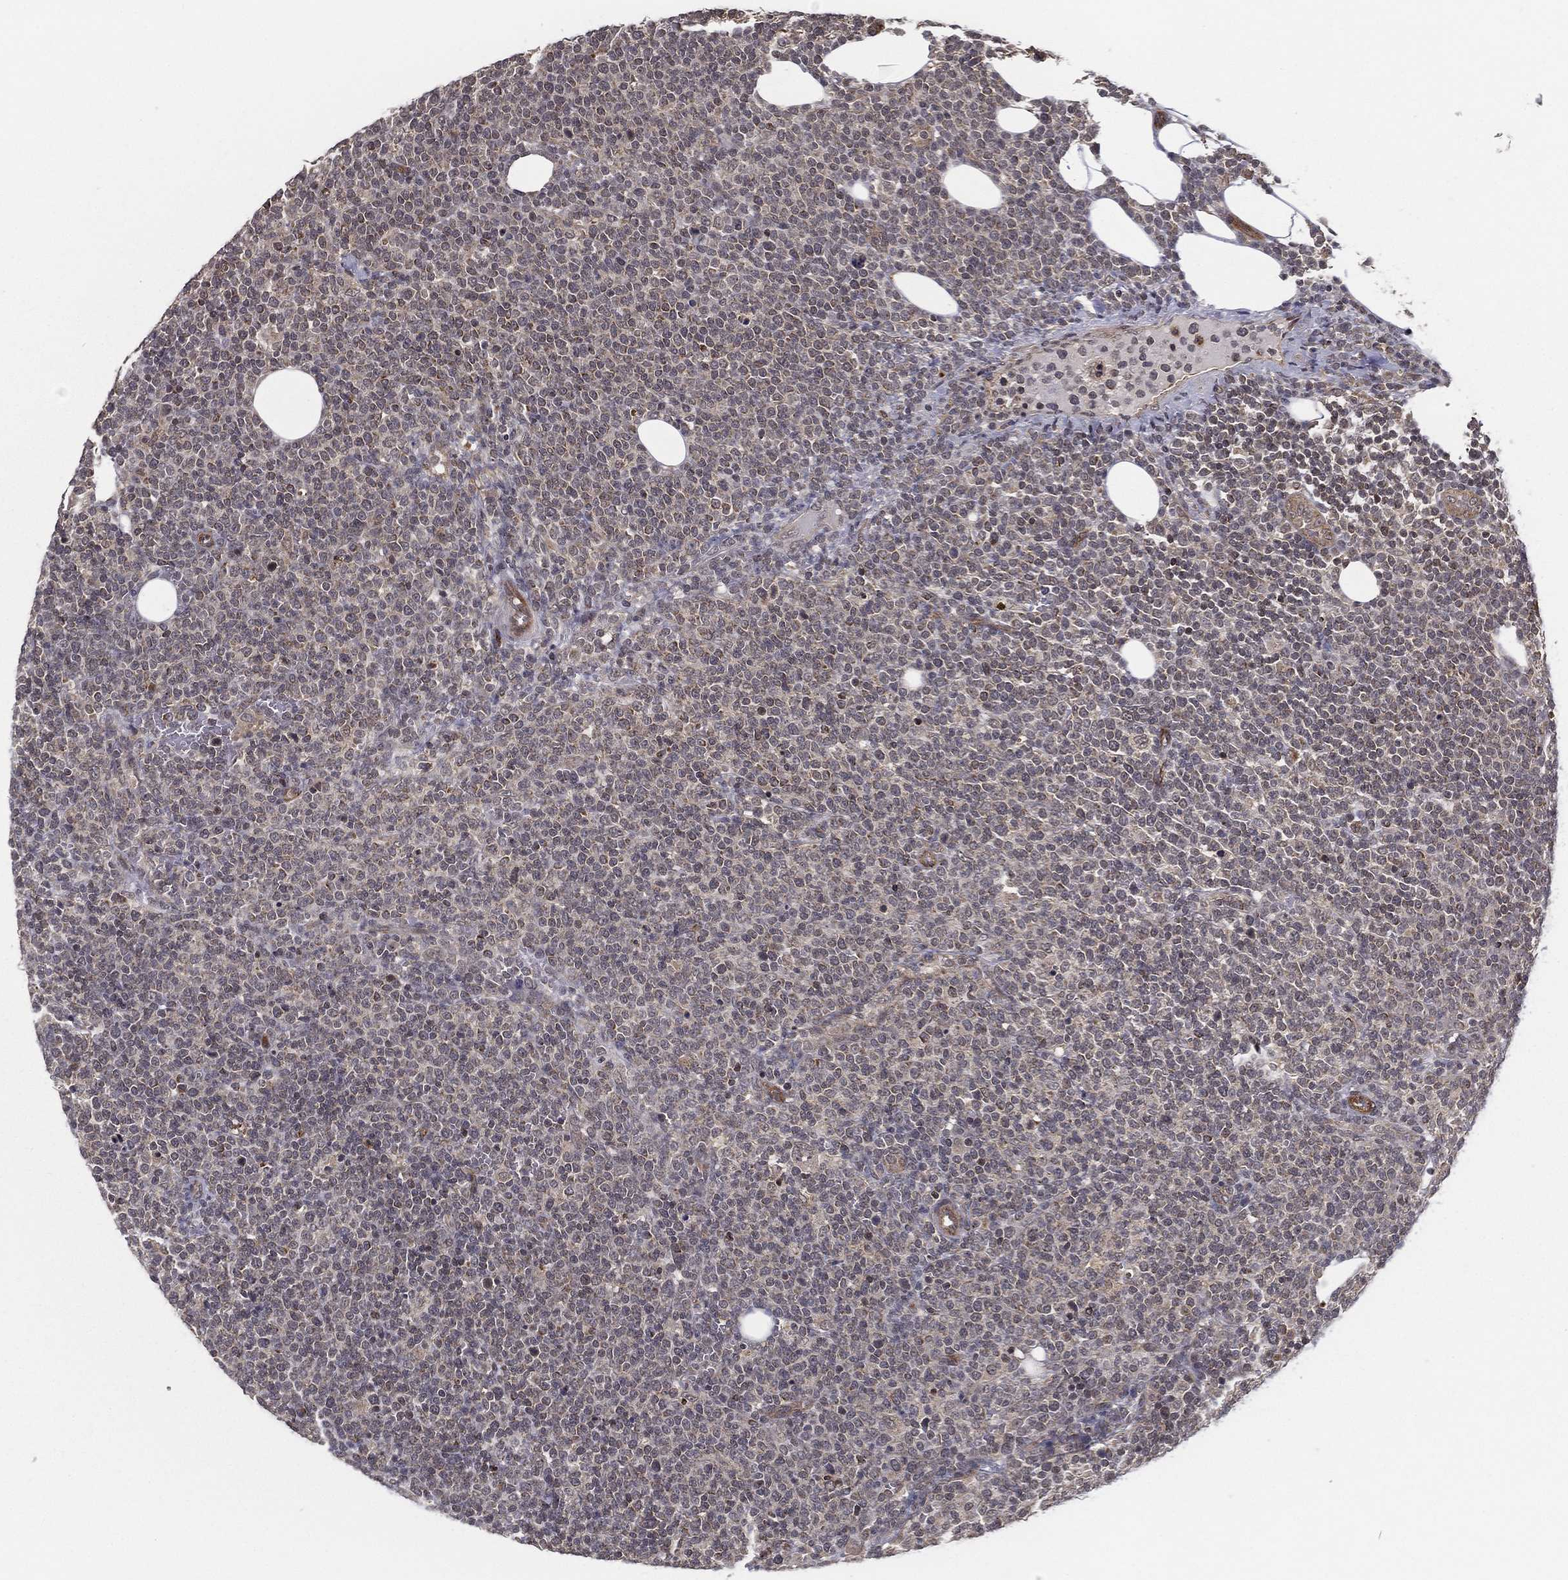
{"staining": {"intensity": "negative", "quantity": "none", "location": "none"}, "tissue": "lymphoma", "cell_type": "Tumor cells", "image_type": "cancer", "snomed": [{"axis": "morphology", "description": "Malignant lymphoma, non-Hodgkin's type, High grade"}, {"axis": "topography", "description": "Lymph node"}], "caption": "A histopathology image of human high-grade malignant lymphoma, non-Hodgkin's type is negative for staining in tumor cells.", "gene": "UACA", "patient": {"sex": "male", "age": 61}}